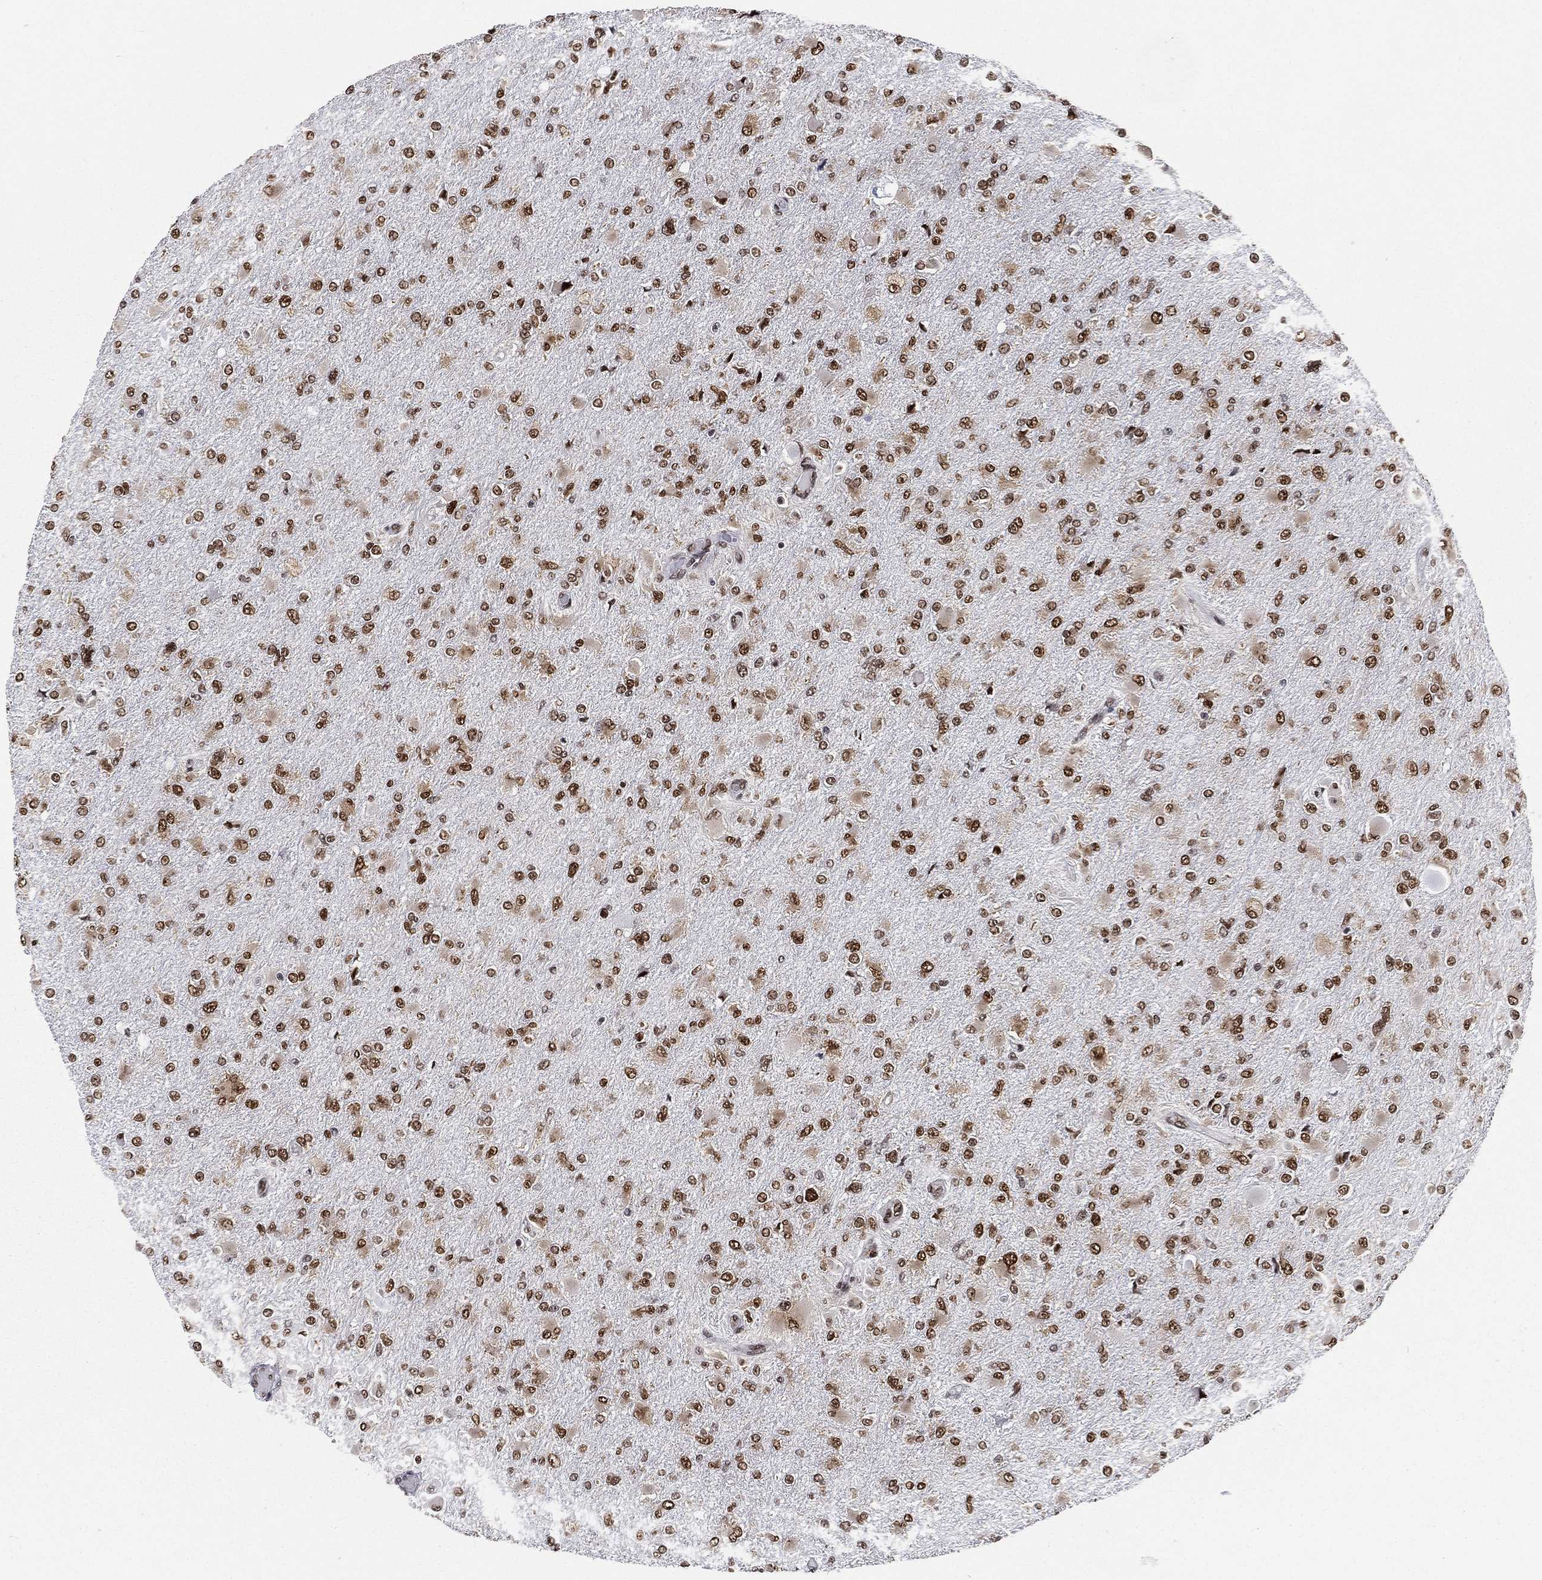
{"staining": {"intensity": "strong", "quantity": ">75%", "location": "nuclear"}, "tissue": "glioma", "cell_type": "Tumor cells", "image_type": "cancer", "snomed": [{"axis": "morphology", "description": "Glioma, malignant, High grade"}, {"axis": "topography", "description": "Cerebral cortex"}], "caption": "The photomicrograph demonstrates a brown stain indicating the presence of a protein in the nuclear of tumor cells in glioma.", "gene": "FUBP3", "patient": {"sex": "female", "age": 36}}